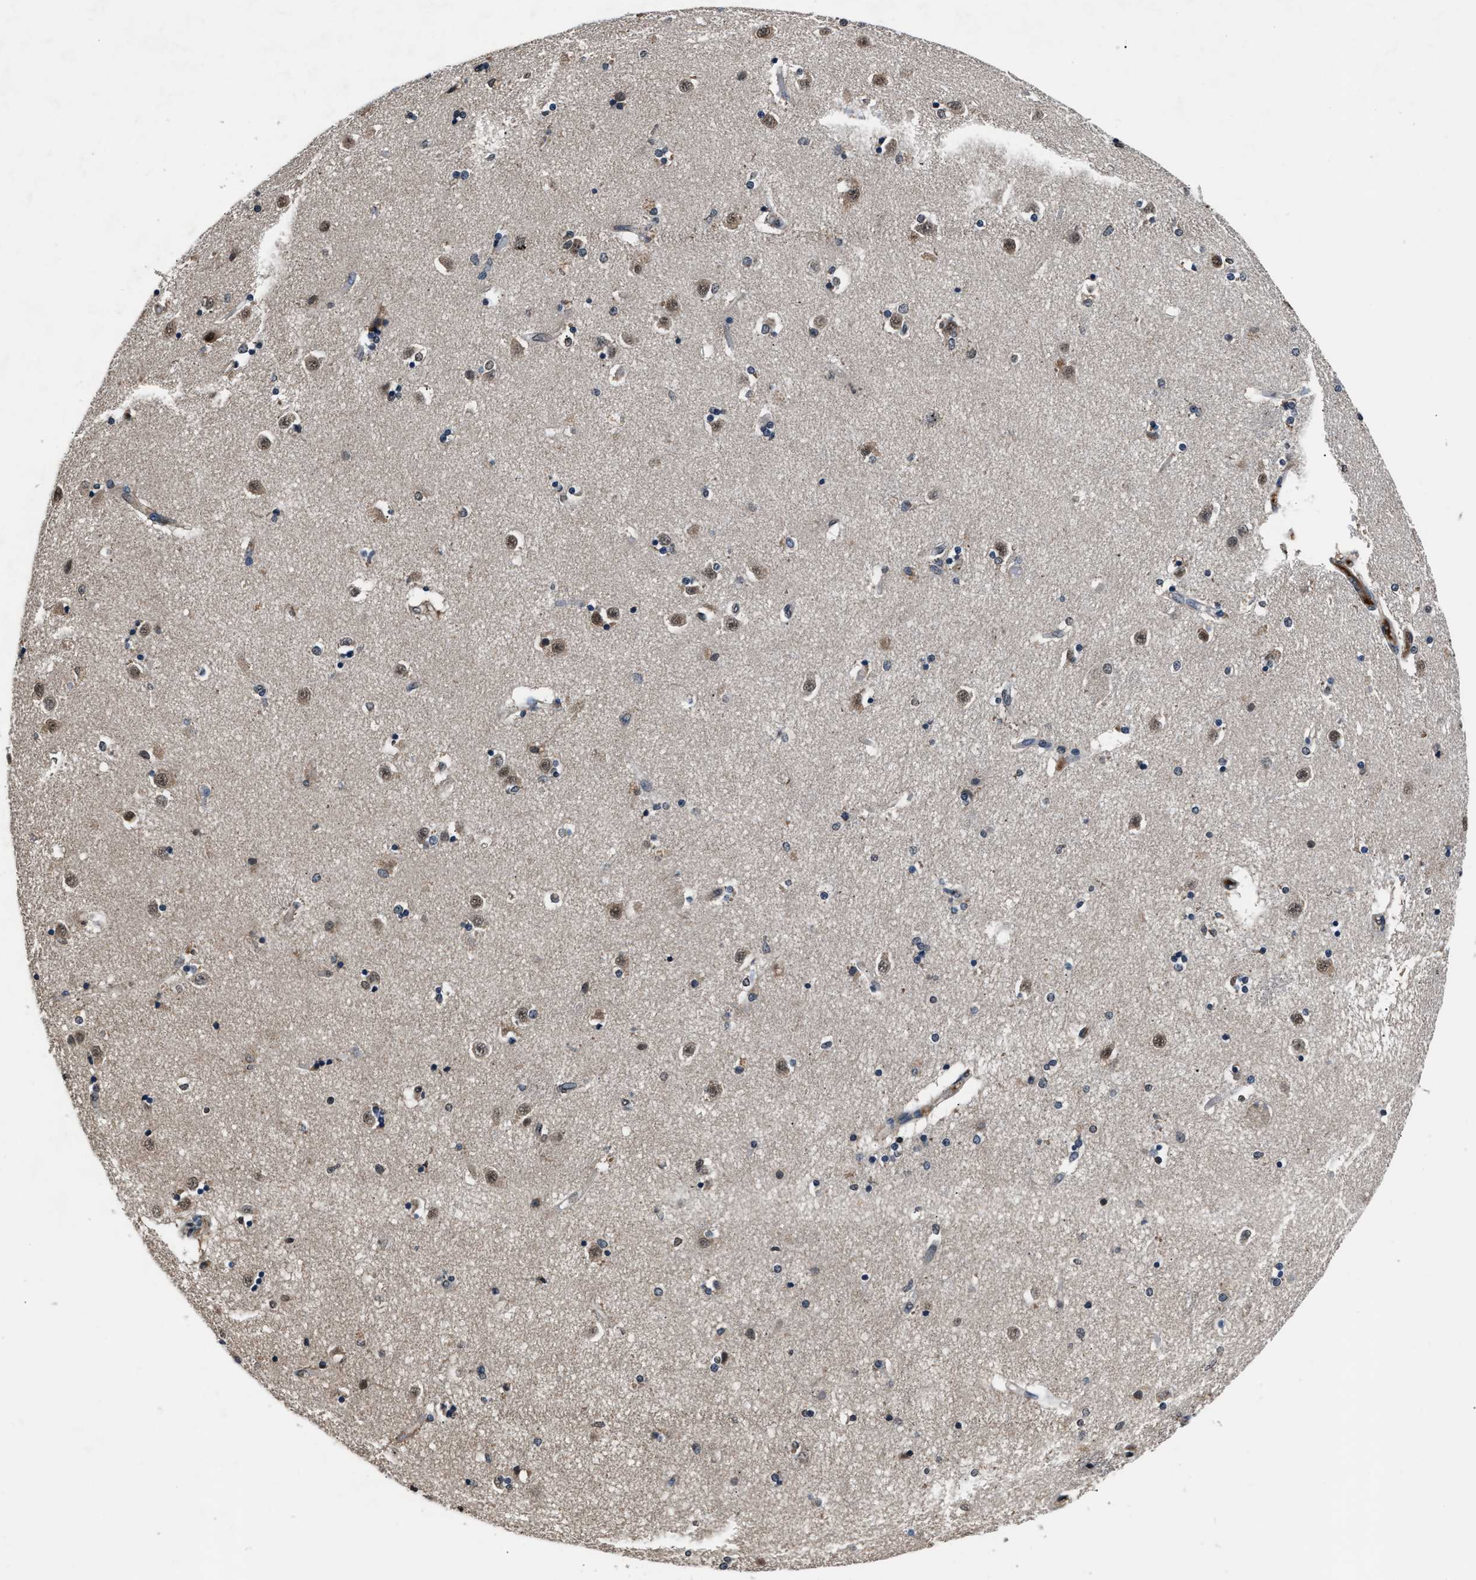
{"staining": {"intensity": "weak", "quantity": "<25%", "location": "nuclear"}, "tissue": "caudate", "cell_type": "Glial cells", "image_type": "normal", "snomed": [{"axis": "morphology", "description": "Normal tissue, NOS"}, {"axis": "topography", "description": "Lateral ventricle wall"}], "caption": "Immunohistochemistry (IHC) photomicrograph of unremarkable caudate stained for a protein (brown), which reveals no positivity in glial cells.", "gene": "TP53I3", "patient": {"sex": "female", "age": 54}}